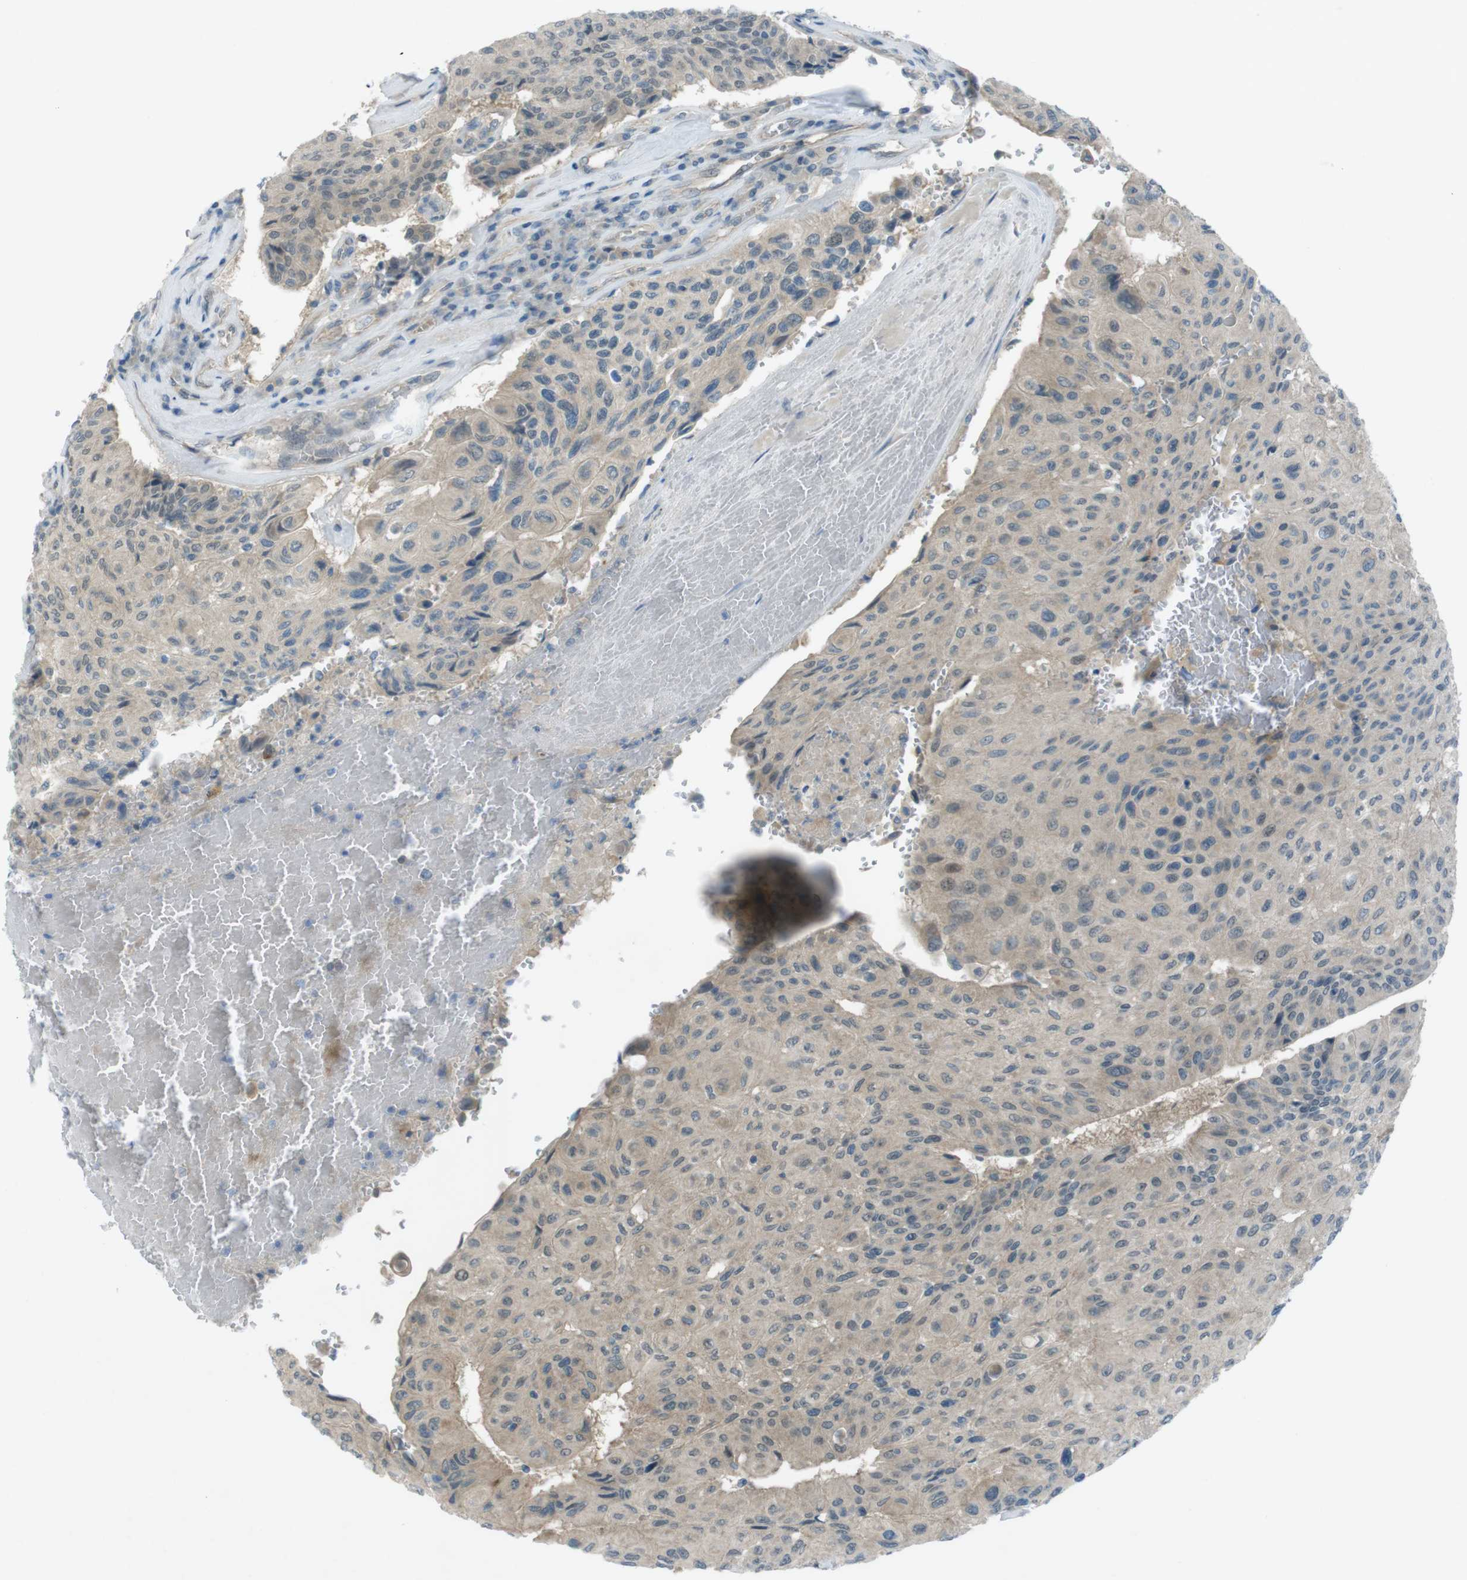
{"staining": {"intensity": "moderate", "quantity": ">75%", "location": "cytoplasmic/membranous"}, "tissue": "urothelial cancer", "cell_type": "Tumor cells", "image_type": "cancer", "snomed": [{"axis": "morphology", "description": "Urothelial carcinoma, High grade"}, {"axis": "topography", "description": "Urinary bladder"}], "caption": "Protein expression analysis of urothelial carcinoma (high-grade) displays moderate cytoplasmic/membranous expression in about >75% of tumor cells.", "gene": "ZDHHC20", "patient": {"sex": "male", "age": 66}}